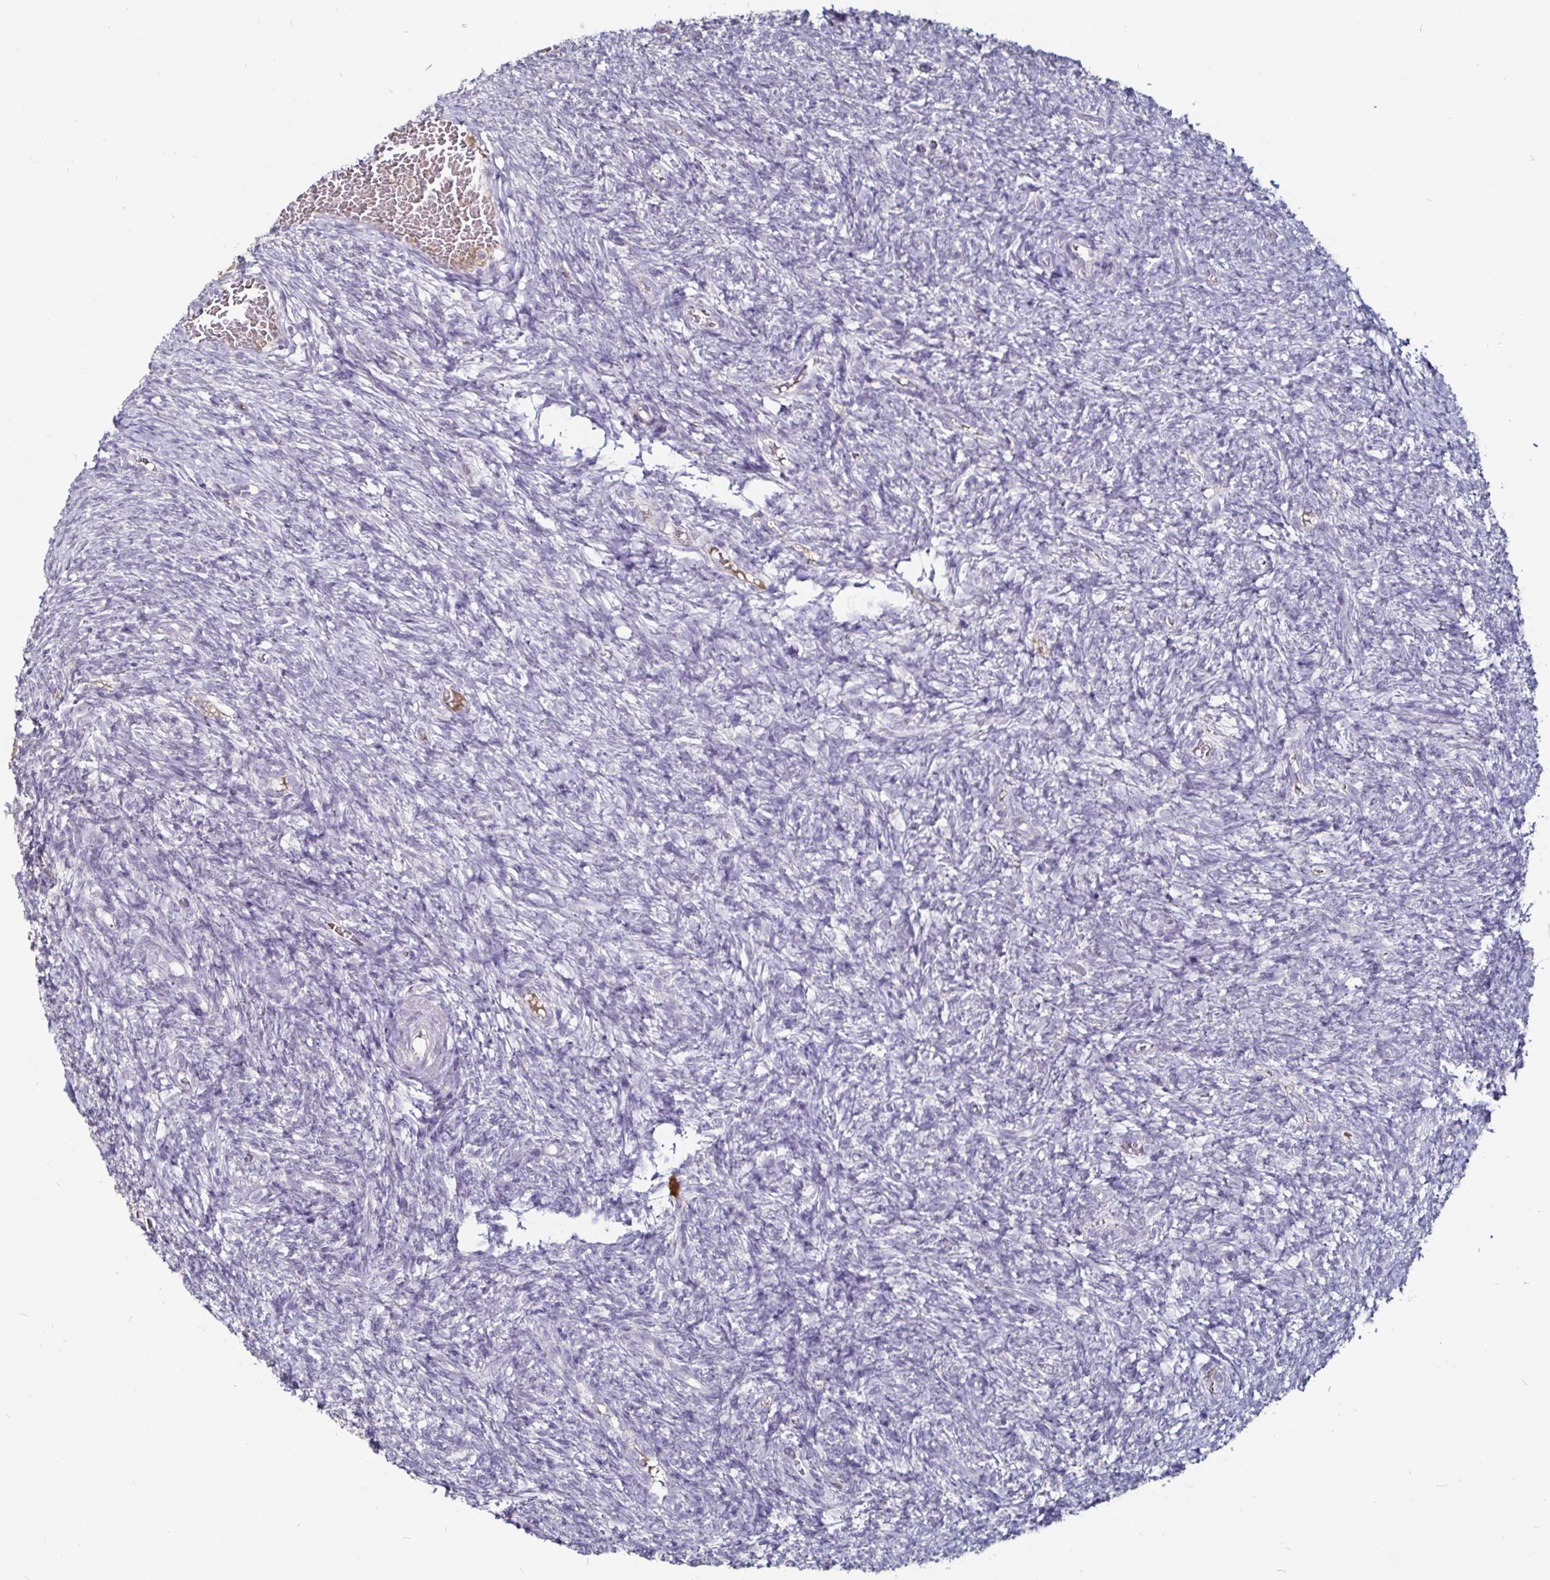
{"staining": {"intensity": "negative", "quantity": "none", "location": "none"}, "tissue": "ovary", "cell_type": "Ovarian stroma cells", "image_type": "normal", "snomed": [{"axis": "morphology", "description": "Normal tissue, NOS"}, {"axis": "topography", "description": "Ovary"}], "caption": "The IHC image has no significant expression in ovarian stroma cells of ovary. The staining was performed using DAB (3,3'-diaminobenzidine) to visualize the protein expression in brown, while the nuclei were stained in blue with hematoxylin (Magnification: 20x).", "gene": "FAIM2", "patient": {"sex": "female", "age": 39}}